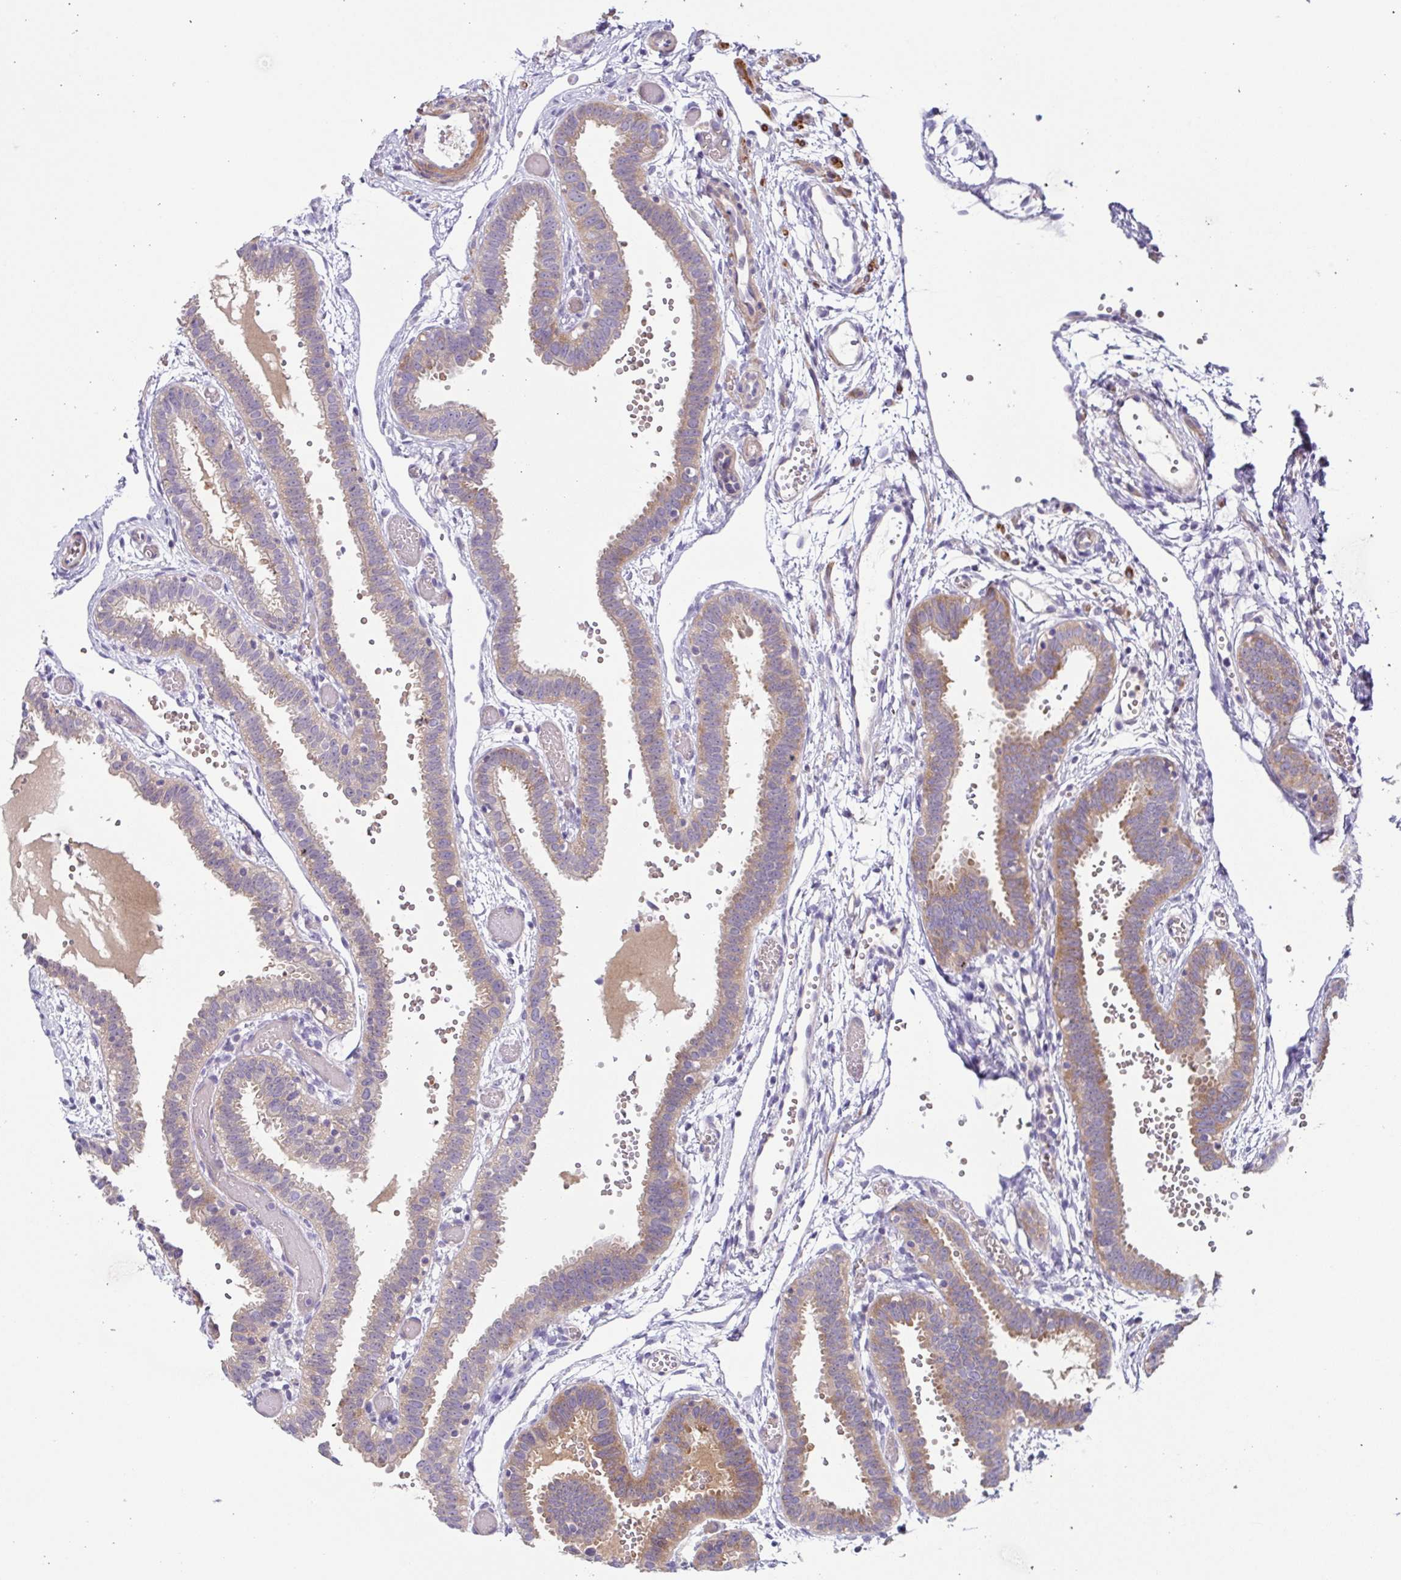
{"staining": {"intensity": "moderate", "quantity": ">75%", "location": "cytoplasmic/membranous"}, "tissue": "fallopian tube", "cell_type": "Glandular cells", "image_type": "normal", "snomed": [{"axis": "morphology", "description": "Normal tissue, NOS"}, {"axis": "topography", "description": "Fallopian tube"}], "caption": "Immunohistochemical staining of benign fallopian tube exhibits medium levels of moderate cytoplasmic/membranous positivity in about >75% of glandular cells.", "gene": "CFAP97D1", "patient": {"sex": "female", "age": 37}}